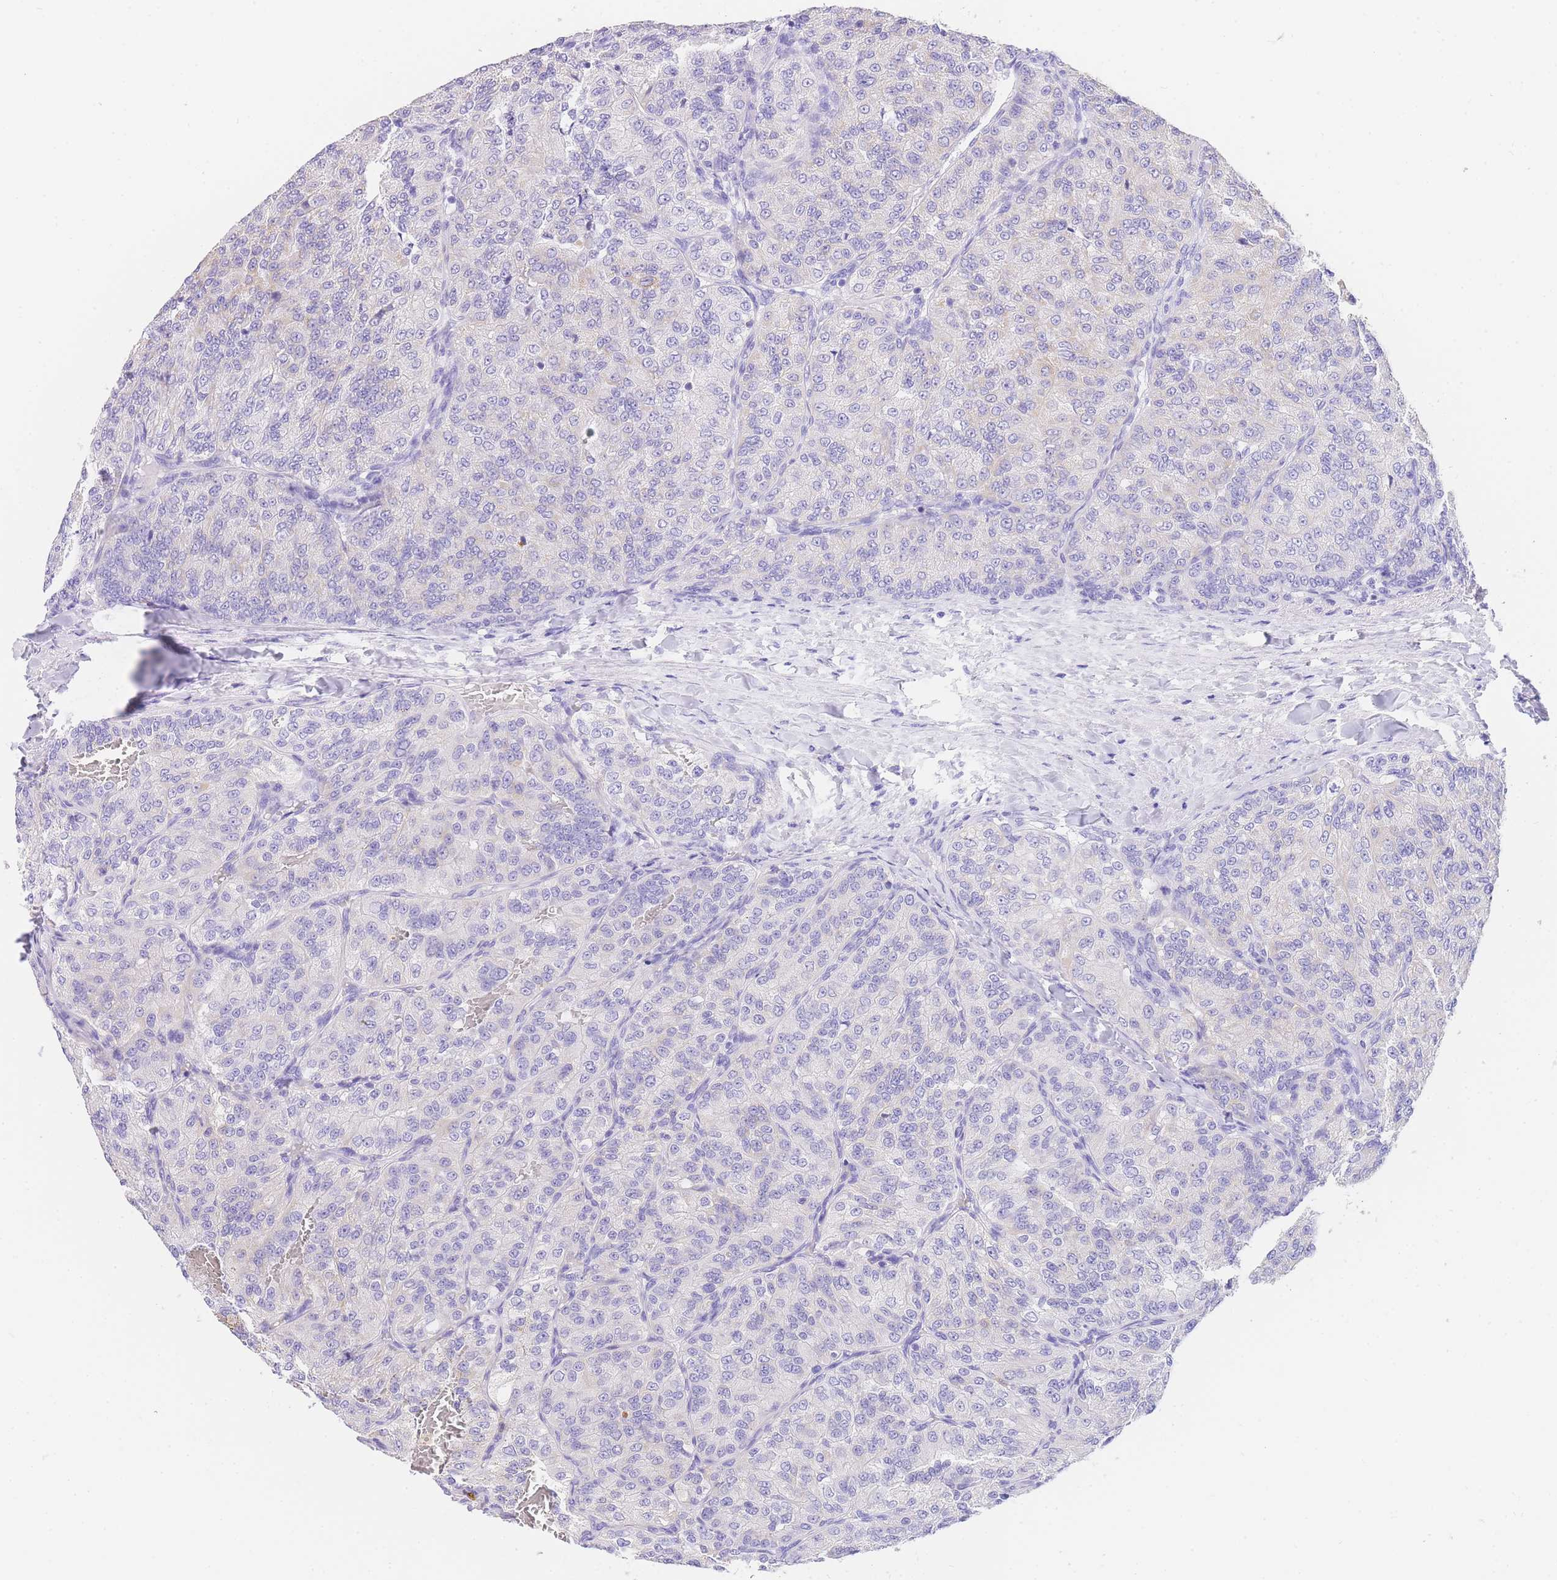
{"staining": {"intensity": "negative", "quantity": "none", "location": "none"}, "tissue": "renal cancer", "cell_type": "Tumor cells", "image_type": "cancer", "snomed": [{"axis": "morphology", "description": "Adenocarcinoma, NOS"}, {"axis": "topography", "description": "Kidney"}], "caption": "Immunohistochemistry (IHC) of renal adenocarcinoma demonstrates no expression in tumor cells.", "gene": "NKD2", "patient": {"sex": "female", "age": 63}}